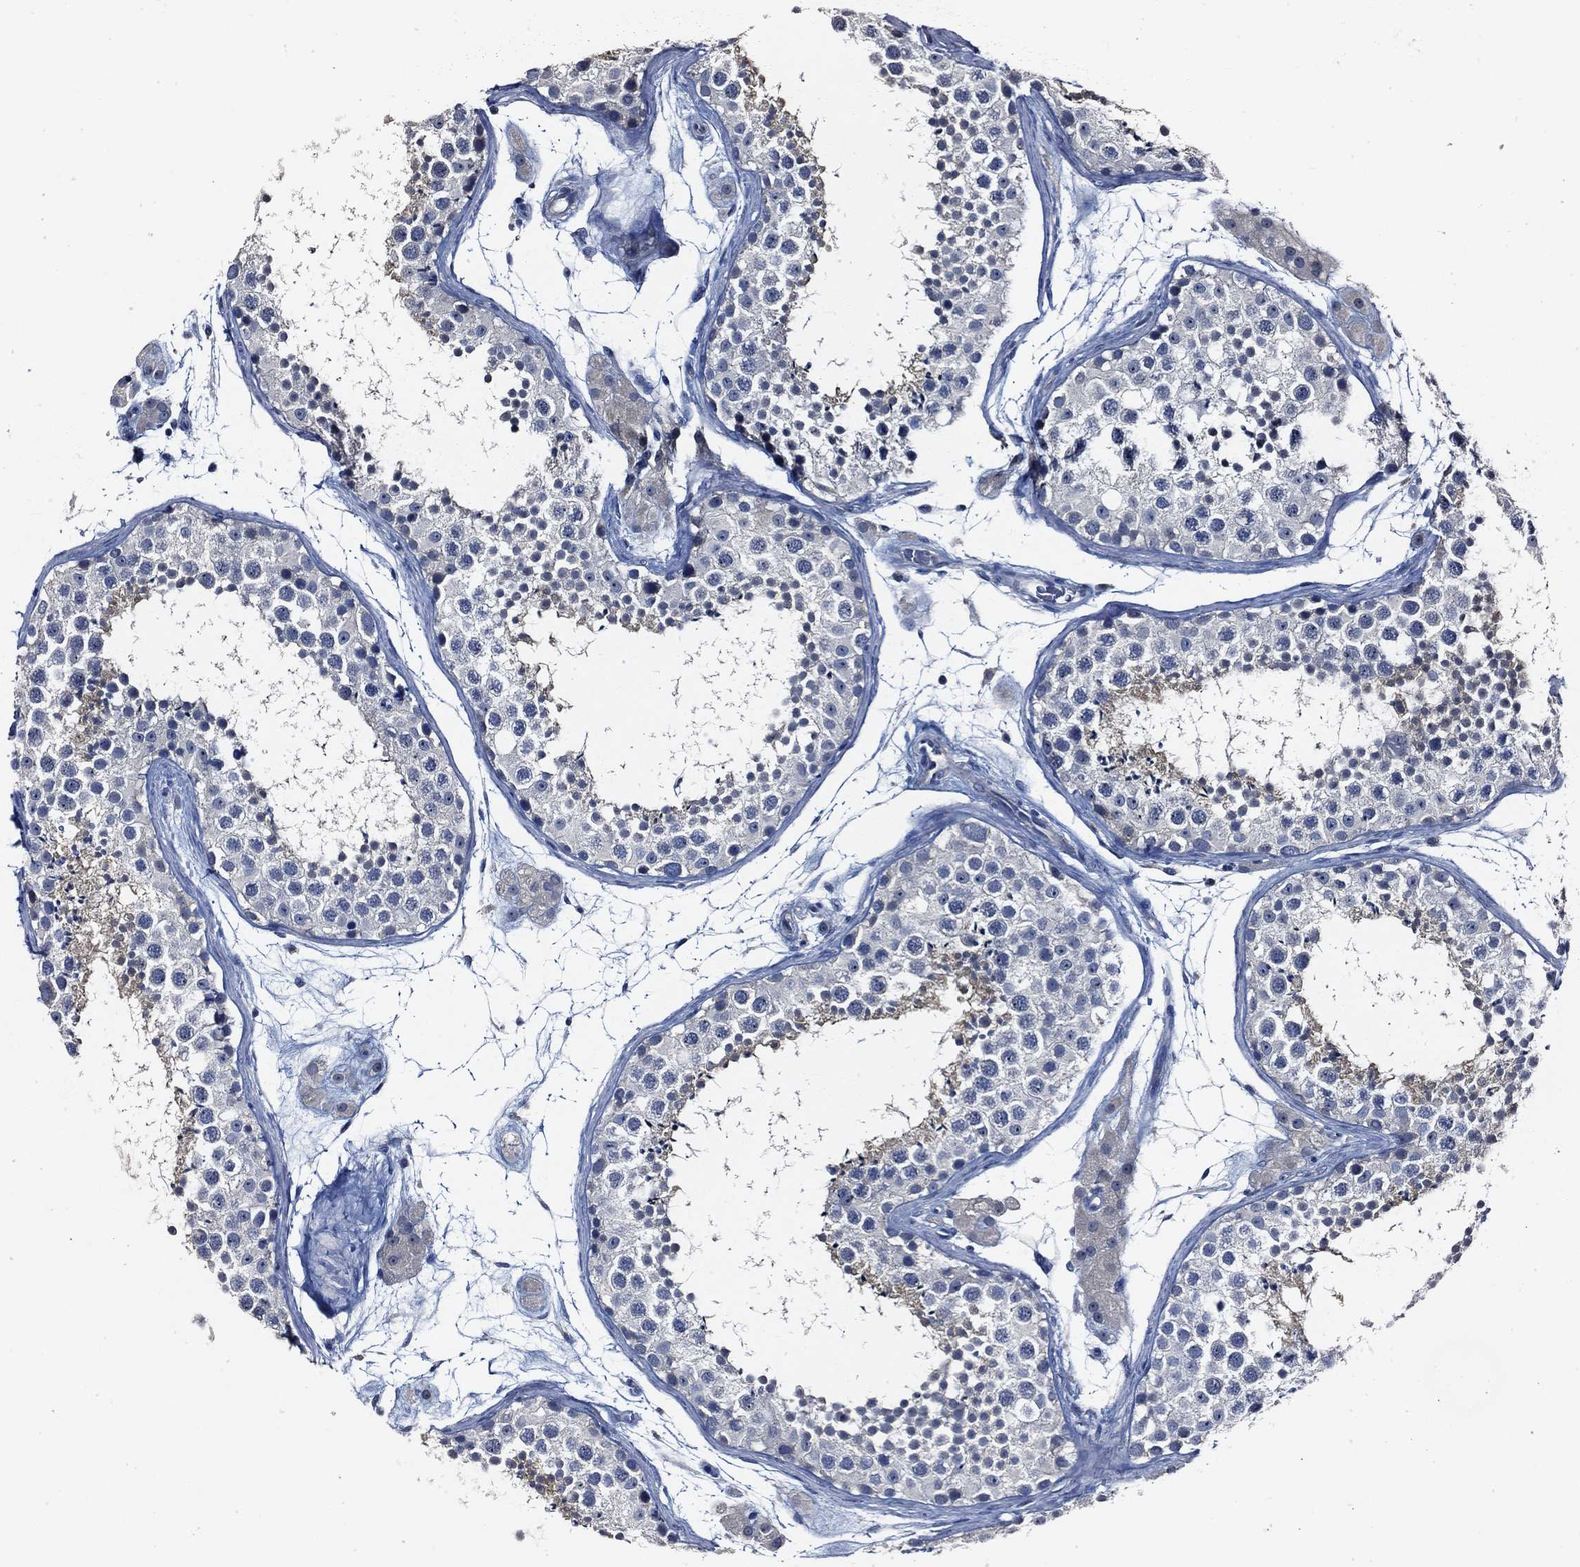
{"staining": {"intensity": "weak", "quantity": "<25%", "location": "cytoplasmic/membranous"}, "tissue": "testis", "cell_type": "Cells in seminiferous ducts", "image_type": "normal", "snomed": [{"axis": "morphology", "description": "Normal tissue, NOS"}, {"axis": "topography", "description": "Testis"}], "caption": "This image is of normal testis stained with immunohistochemistry (IHC) to label a protein in brown with the nuclei are counter-stained blue. There is no positivity in cells in seminiferous ducts. The staining is performed using DAB (3,3'-diaminobenzidine) brown chromogen with nuclei counter-stained in using hematoxylin.", "gene": "POU2F2", "patient": {"sex": "male", "age": 41}}